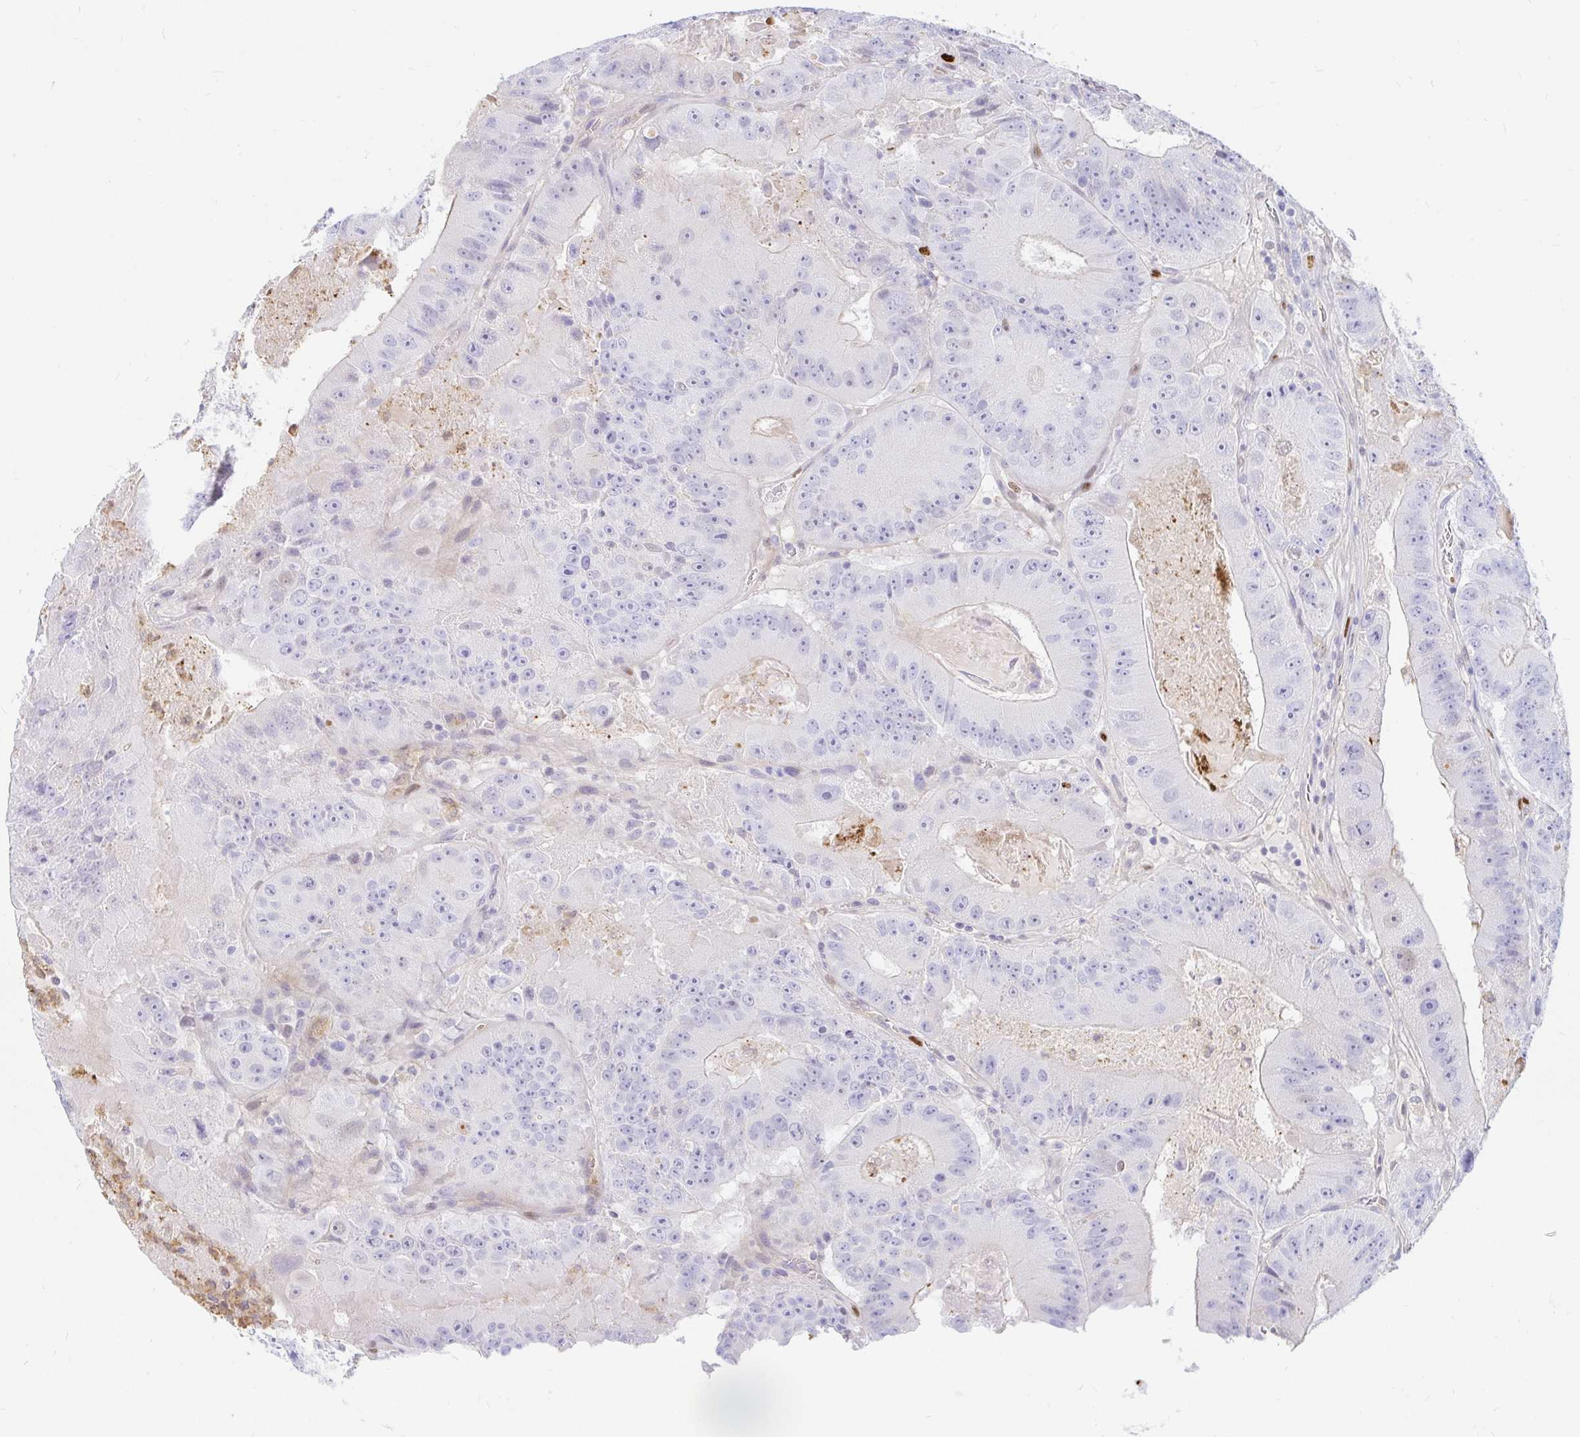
{"staining": {"intensity": "negative", "quantity": "none", "location": "none"}, "tissue": "colorectal cancer", "cell_type": "Tumor cells", "image_type": "cancer", "snomed": [{"axis": "morphology", "description": "Adenocarcinoma, NOS"}, {"axis": "topography", "description": "Colon"}], "caption": "A photomicrograph of adenocarcinoma (colorectal) stained for a protein reveals no brown staining in tumor cells.", "gene": "HINFP", "patient": {"sex": "female", "age": 86}}